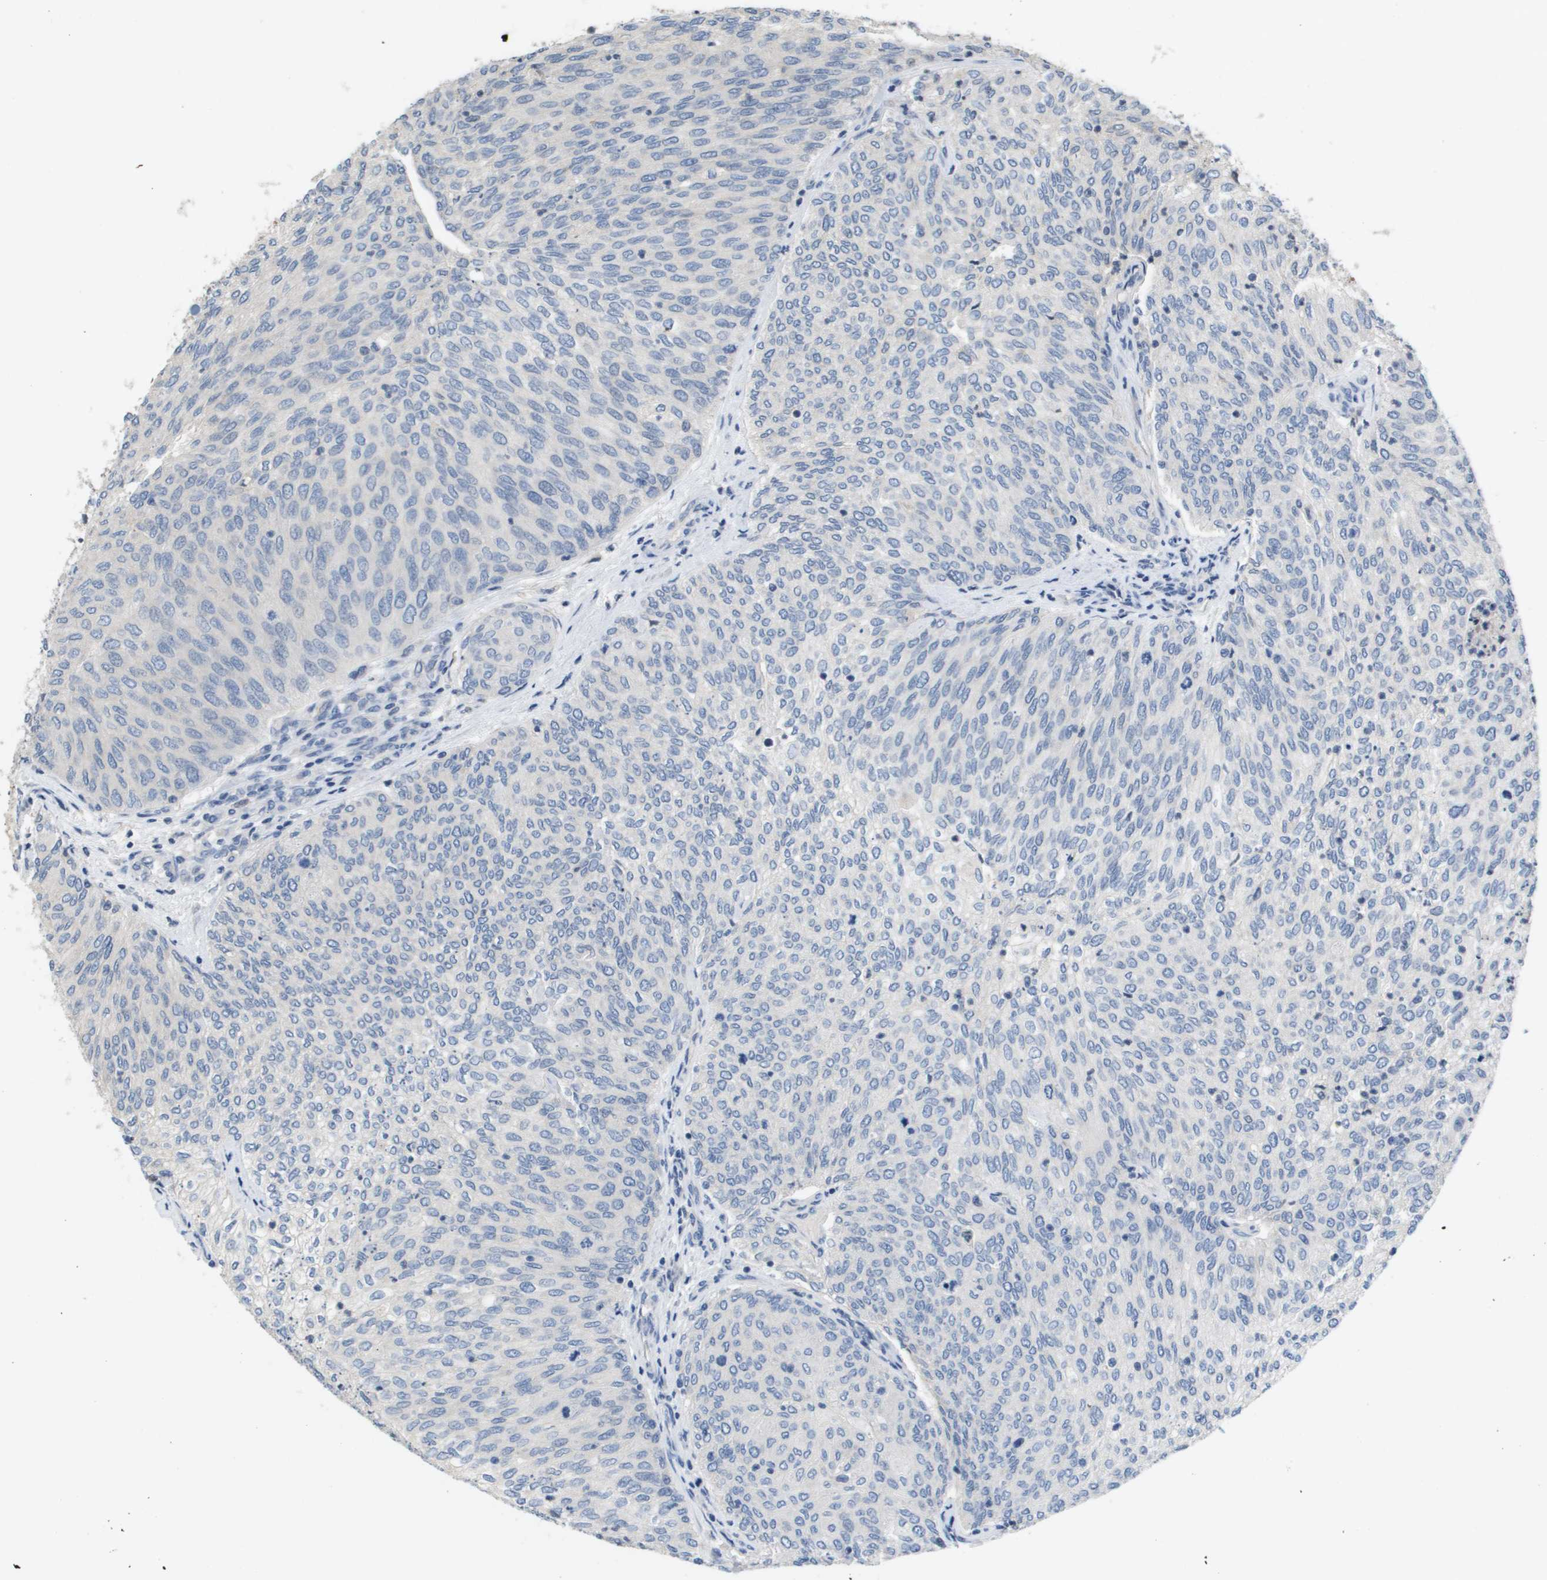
{"staining": {"intensity": "negative", "quantity": "none", "location": "none"}, "tissue": "urothelial cancer", "cell_type": "Tumor cells", "image_type": "cancer", "snomed": [{"axis": "morphology", "description": "Urothelial carcinoma, Low grade"}, {"axis": "topography", "description": "Urinary bladder"}], "caption": "This is an immunohistochemistry (IHC) image of human urothelial cancer. There is no staining in tumor cells.", "gene": "CAPN11", "patient": {"sex": "female", "age": 79}}